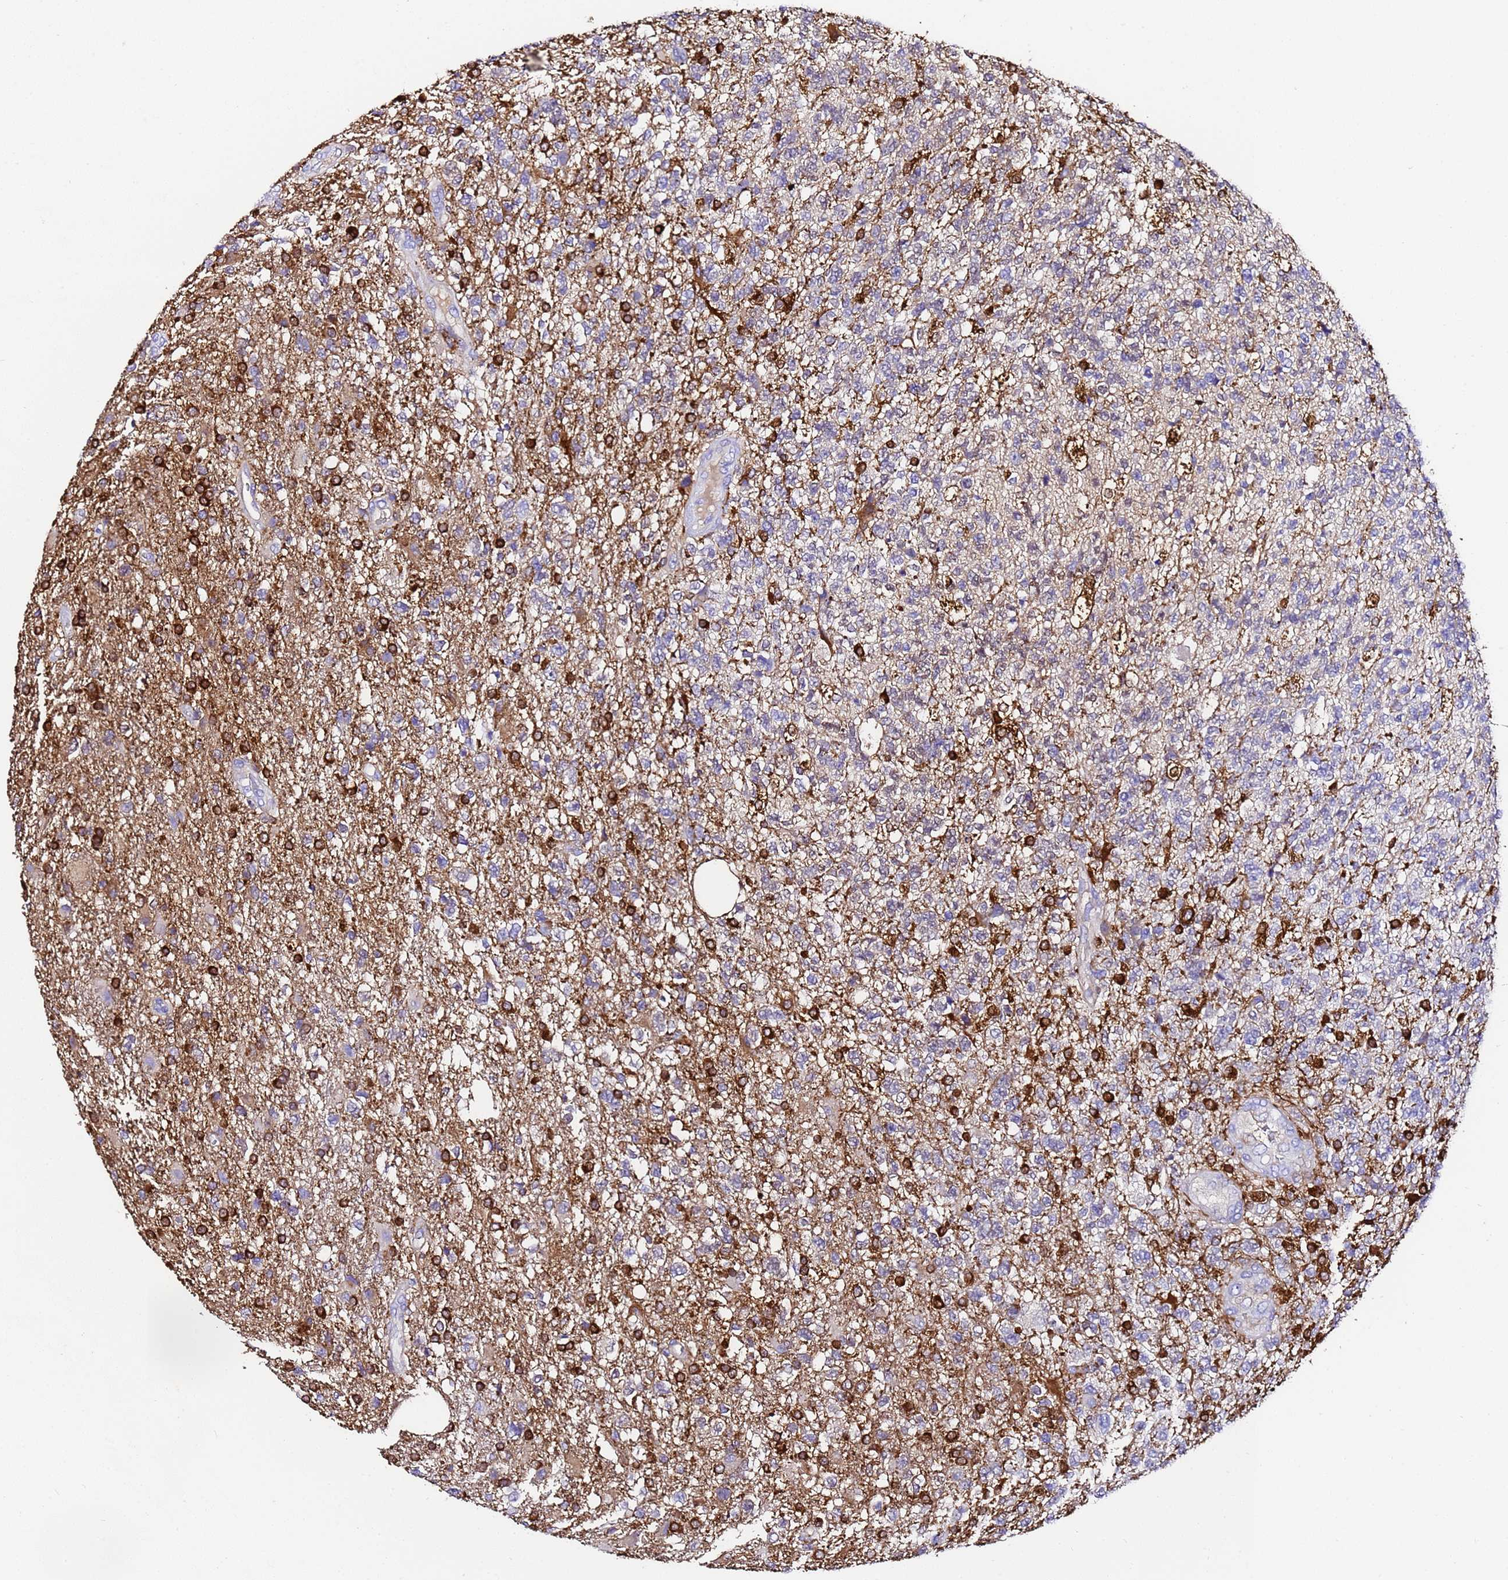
{"staining": {"intensity": "strong", "quantity": "<25%", "location": "cytoplasmic/membranous"}, "tissue": "glioma", "cell_type": "Tumor cells", "image_type": "cancer", "snomed": [{"axis": "morphology", "description": "Glioma, malignant, High grade"}, {"axis": "topography", "description": "Brain"}], "caption": "Human glioma stained for a protein (brown) displays strong cytoplasmic/membranous positive staining in about <25% of tumor cells.", "gene": "FTL", "patient": {"sex": "male", "age": 56}}